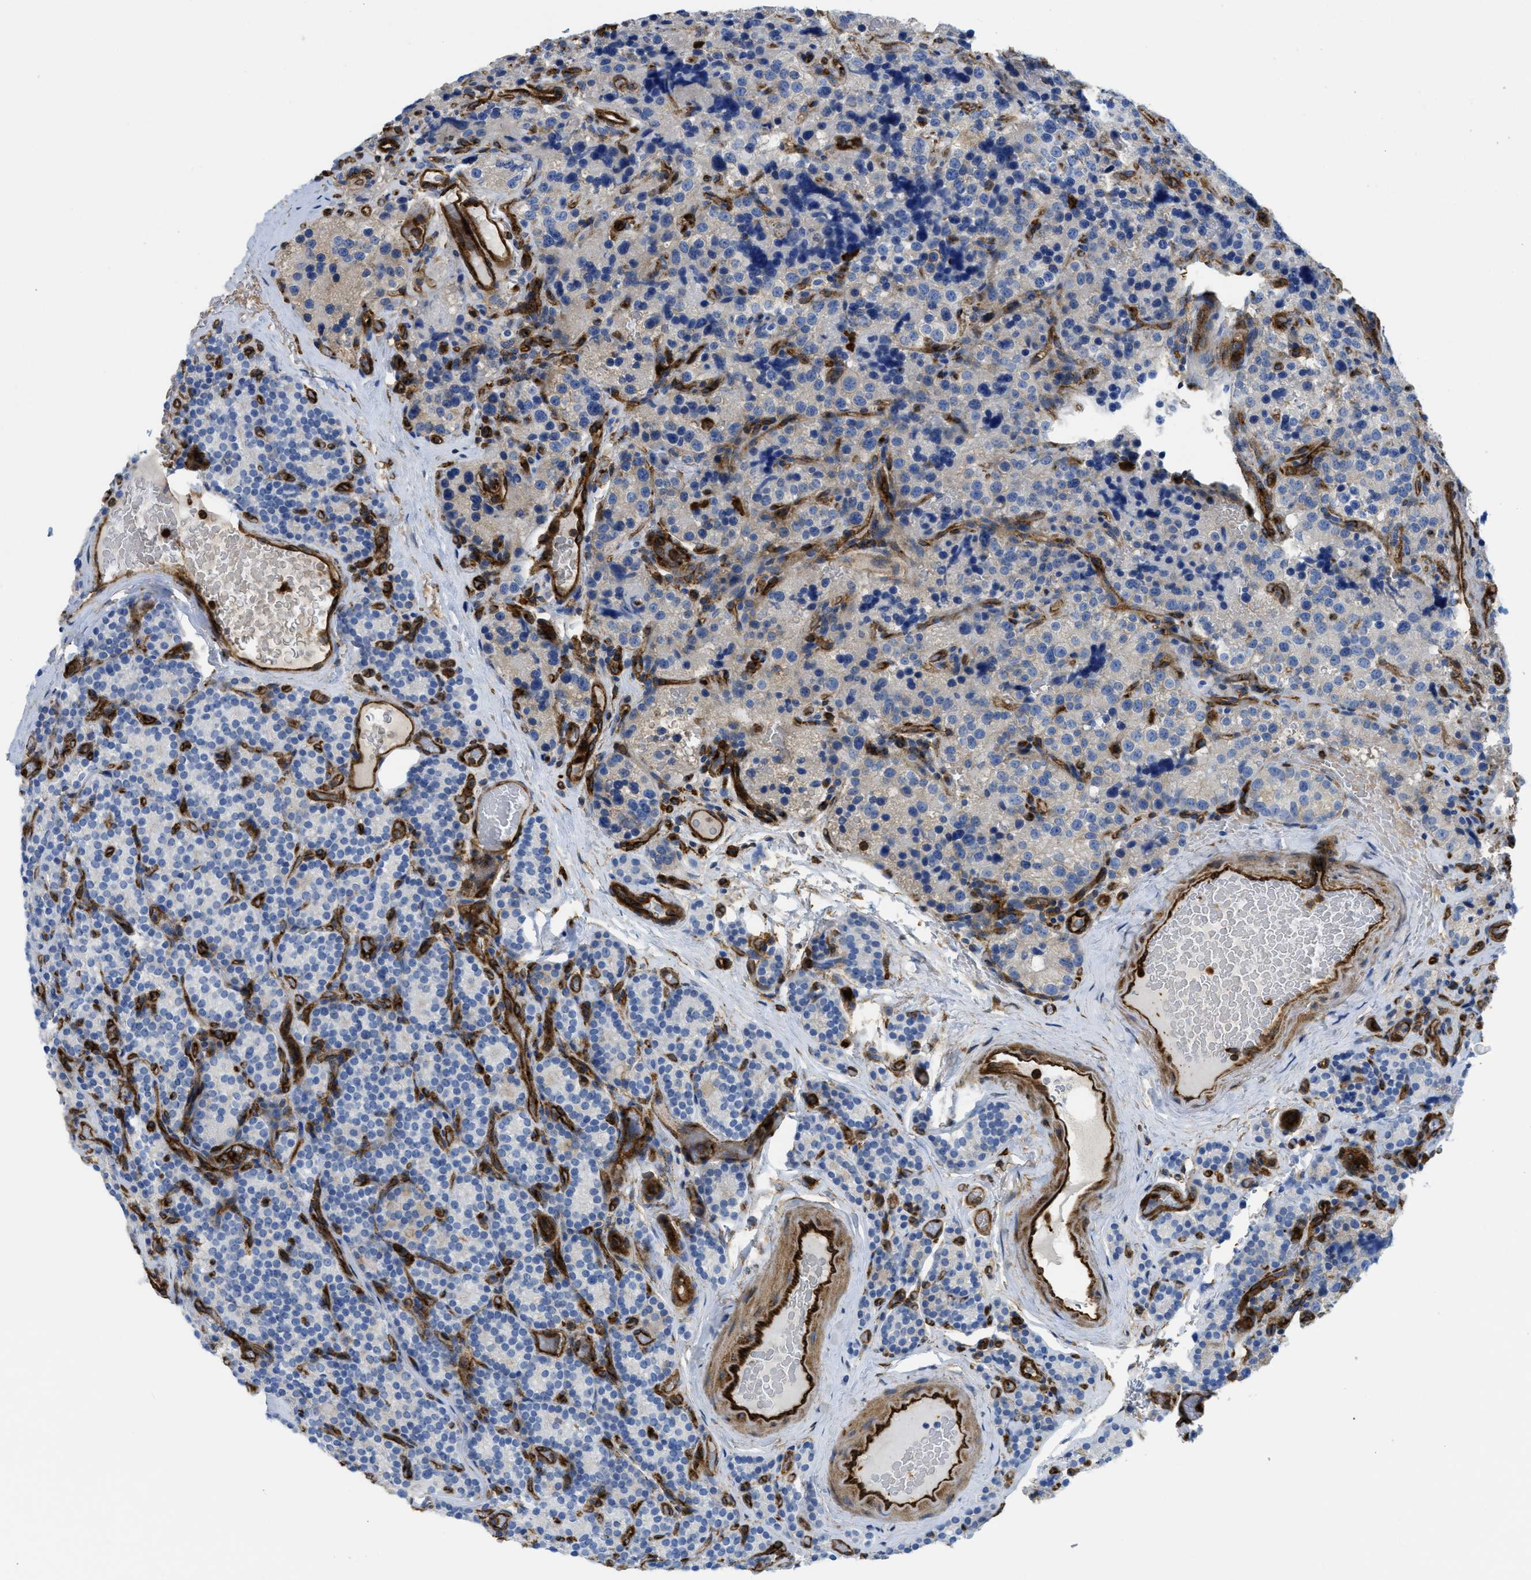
{"staining": {"intensity": "moderate", "quantity": "<25%", "location": "cytoplasmic/membranous"}, "tissue": "parathyroid gland", "cell_type": "Glandular cells", "image_type": "normal", "snomed": [{"axis": "morphology", "description": "Normal tissue, NOS"}, {"axis": "morphology", "description": "Adenoma, NOS"}, {"axis": "topography", "description": "Parathyroid gland"}], "caption": "This is a photomicrograph of IHC staining of benign parathyroid gland, which shows moderate staining in the cytoplasmic/membranous of glandular cells.", "gene": "HIP1", "patient": {"sex": "female", "age": 51}}